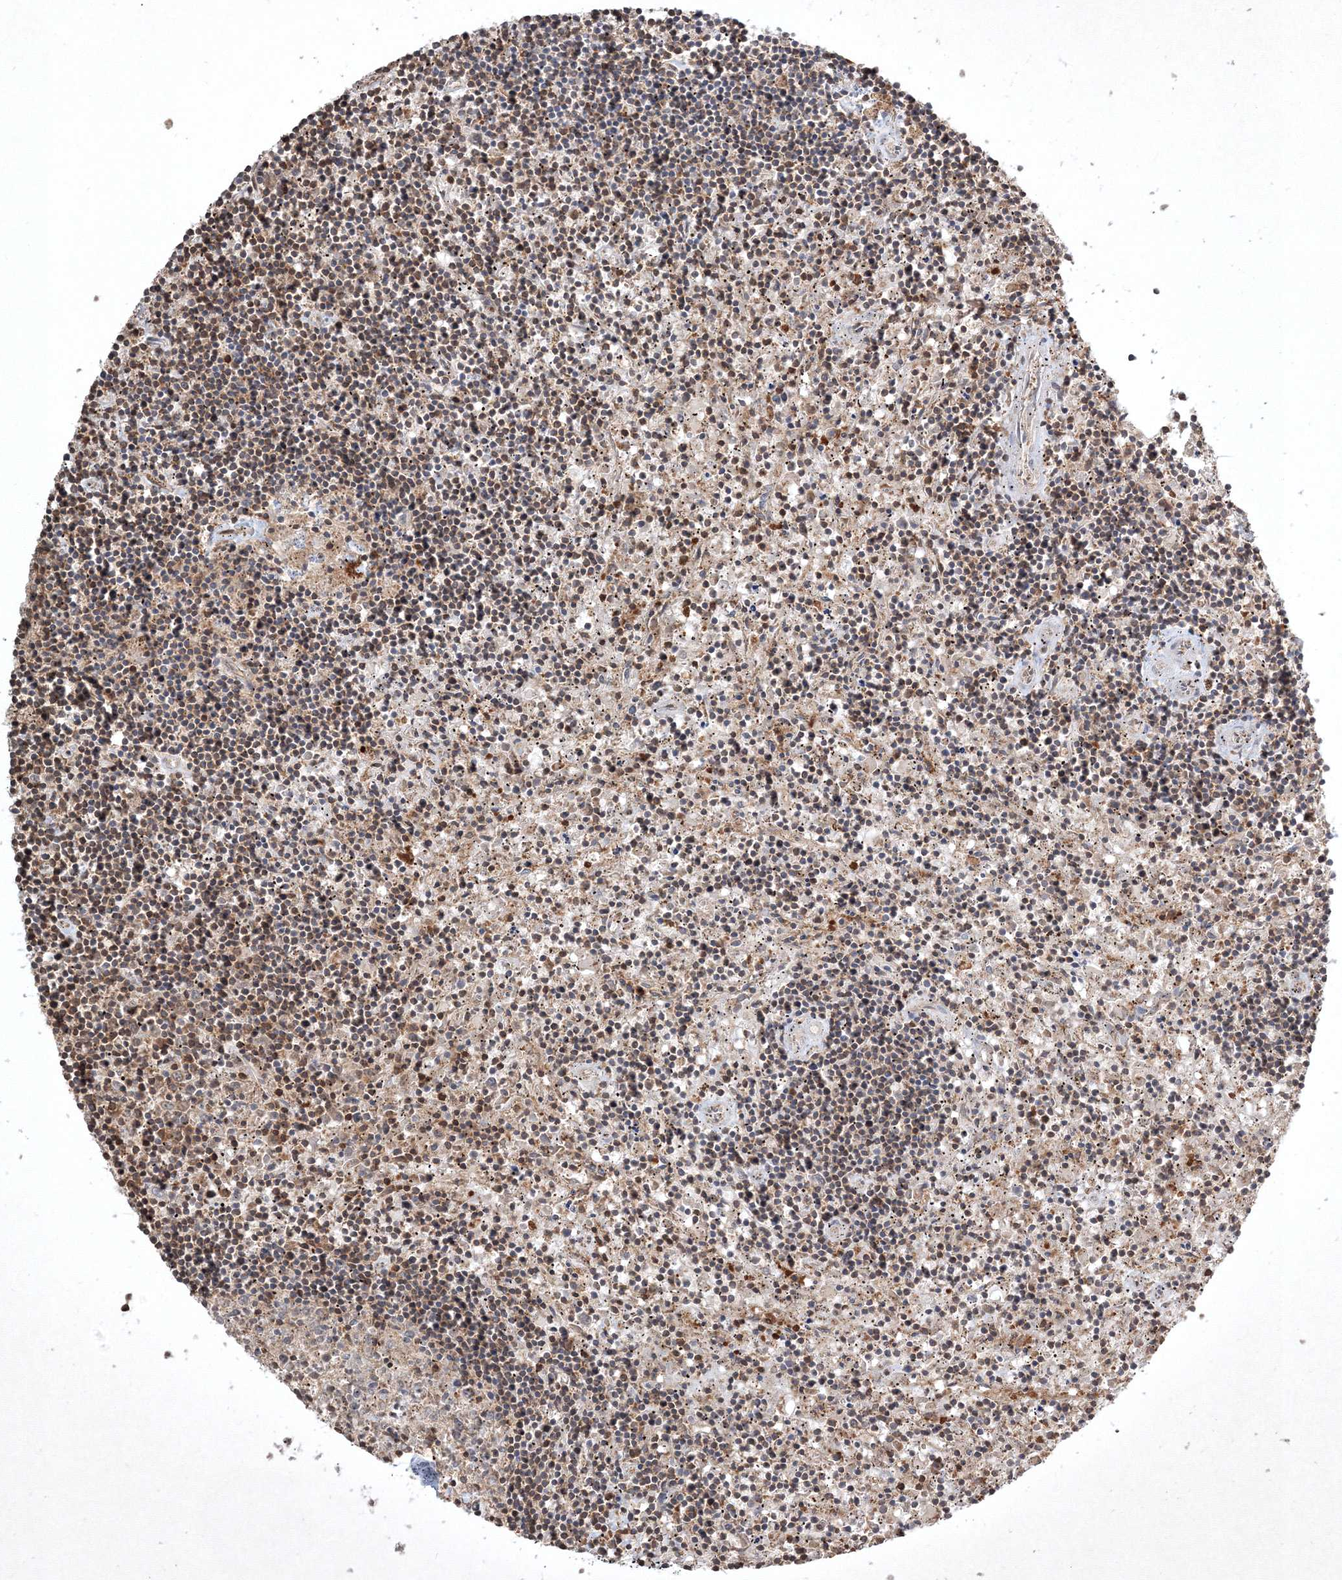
{"staining": {"intensity": "weak", "quantity": "<25%", "location": "cytoplasmic/membranous"}, "tissue": "lymphoma", "cell_type": "Tumor cells", "image_type": "cancer", "snomed": [{"axis": "morphology", "description": "Malignant lymphoma, non-Hodgkin's type, Low grade"}, {"axis": "topography", "description": "Spleen"}], "caption": "An IHC image of malignant lymphoma, non-Hodgkin's type (low-grade) is shown. There is no staining in tumor cells of malignant lymphoma, non-Hodgkin's type (low-grade). (DAB (3,3'-diaminobenzidine) IHC with hematoxylin counter stain).", "gene": "PLTP", "patient": {"sex": "male", "age": 76}}